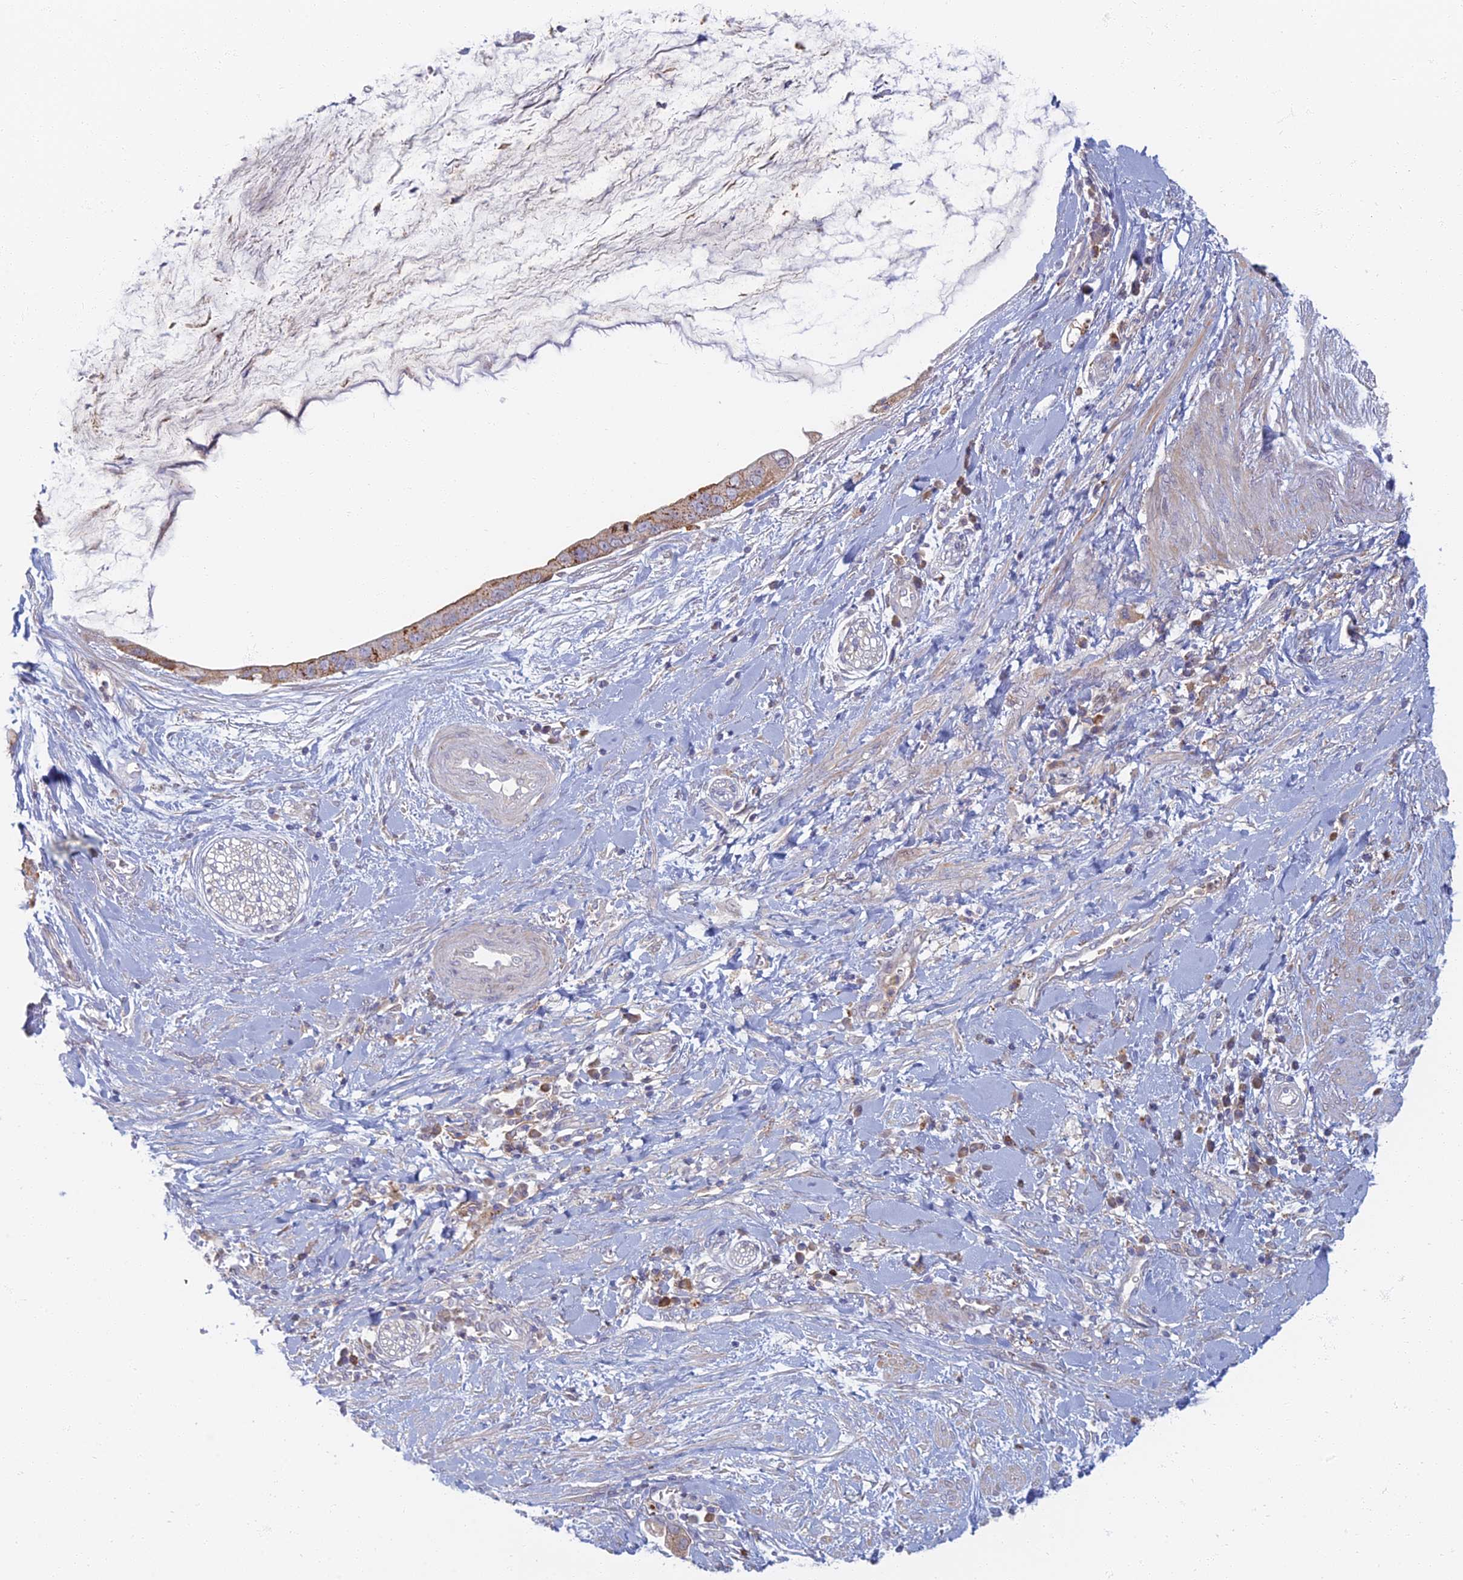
{"staining": {"intensity": "moderate", "quantity": ">75%", "location": "cytoplasmic/membranous"}, "tissue": "pancreatic cancer", "cell_type": "Tumor cells", "image_type": "cancer", "snomed": [{"axis": "morphology", "description": "Adenocarcinoma, NOS"}, {"axis": "topography", "description": "Pancreas"}], "caption": "The immunohistochemical stain highlights moderate cytoplasmic/membranous positivity in tumor cells of pancreatic cancer tissue.", "gene": "CHMP4B", "patient": {"sex": "male", "age": 75}}